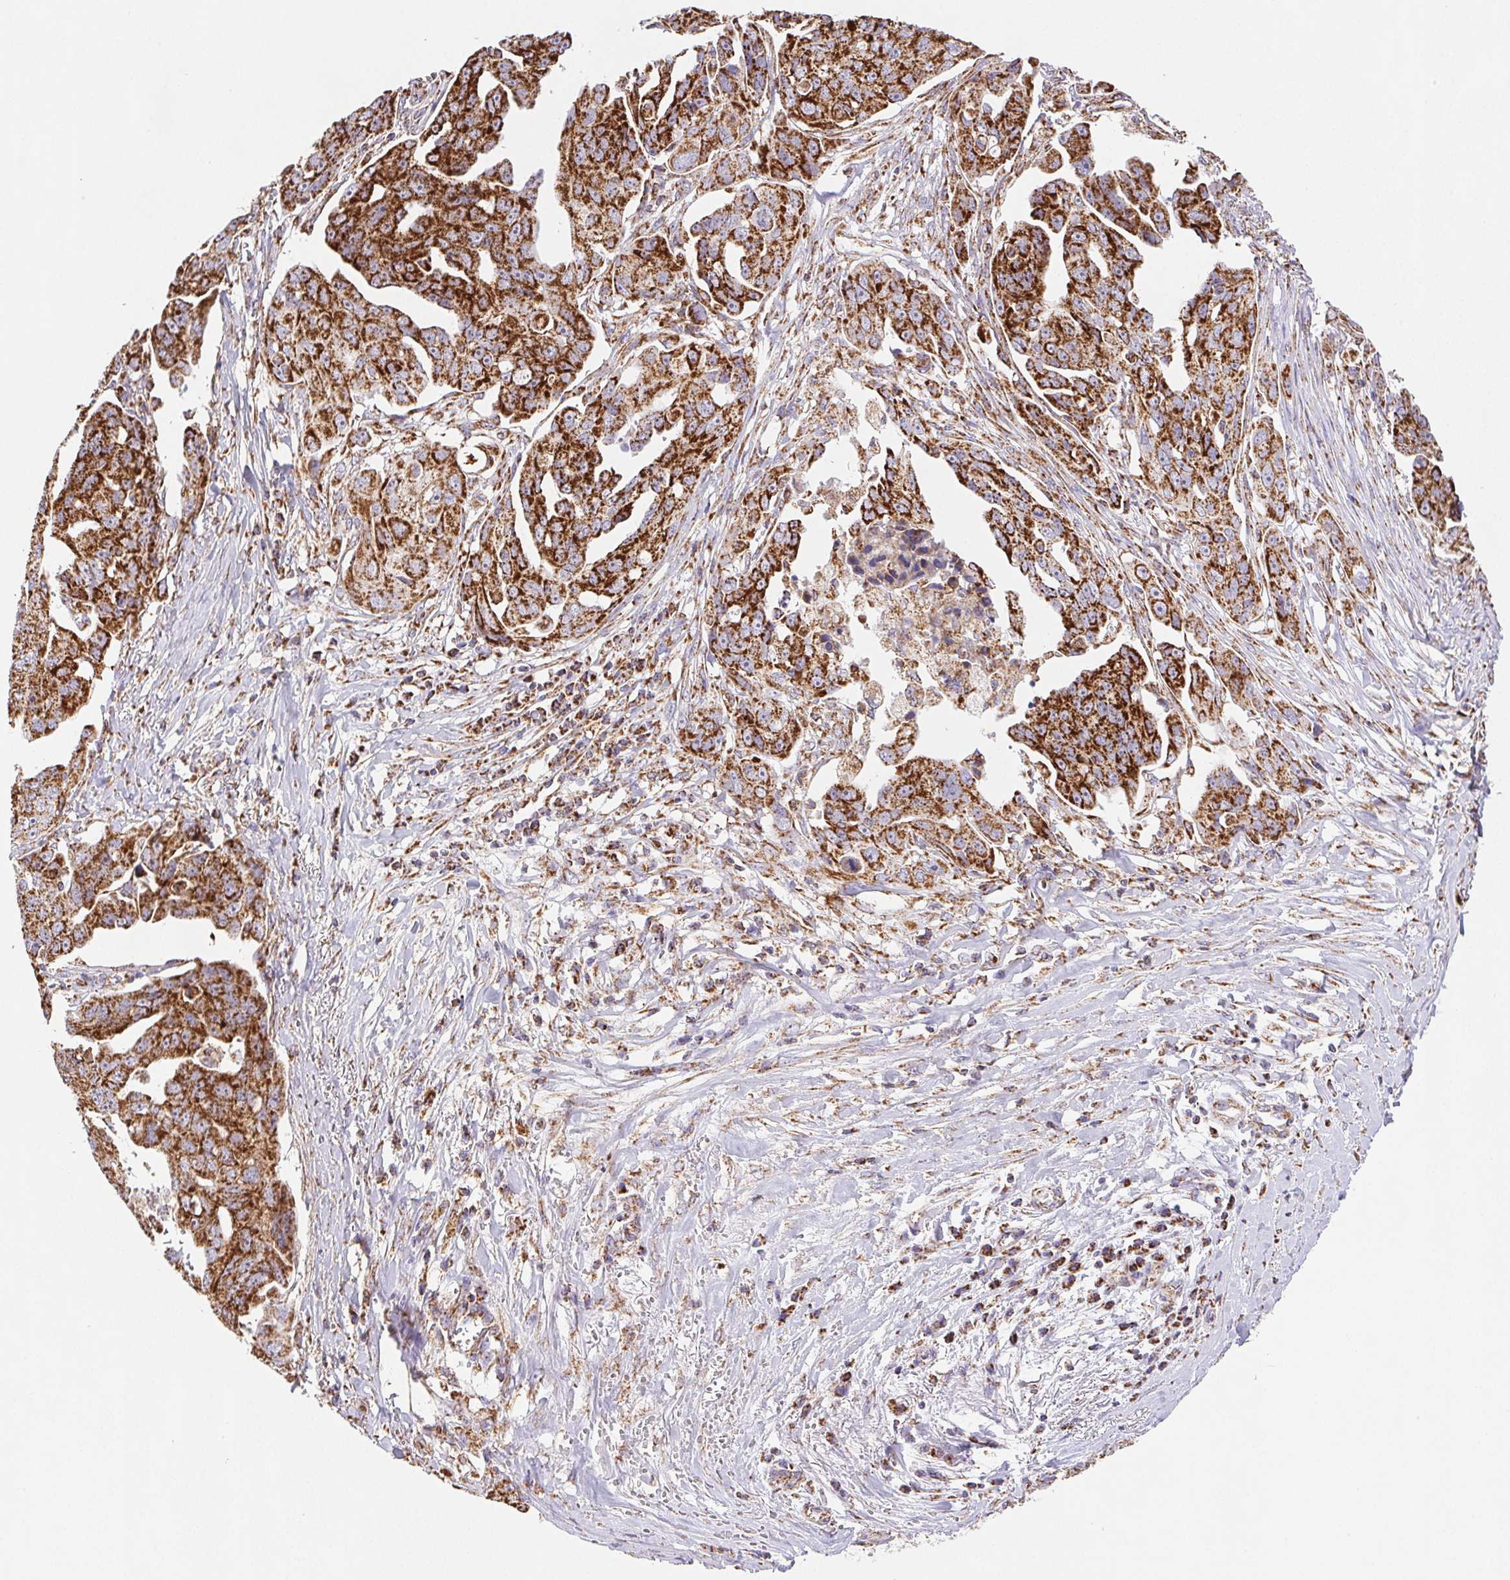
{"staining": {"intensity": "strong", "quantity": ">75%", "location": "cytoplasmic/membranous"}, "tissue": "ovarian cancer", "cell_type": "Tumor cells", "image_type": "cancer", "snomed": [{"axis": "morphology", "description": "Carcinoma, endometroid"}, {"axis": "topography", "description": "Ovary"}], "caption": "The immunohistochemical stain highlights strong cytoplasmic/membranous staining in tumor cells of ovarian endometroid carcinoma tissue. The staining is performed using DAB brown chromogen to label protein expression. The nuclei are counter-stained blue using hematoxylin.", "gene": "NIPSNAP2", "patient": {"sex": "female", "age": 70}}